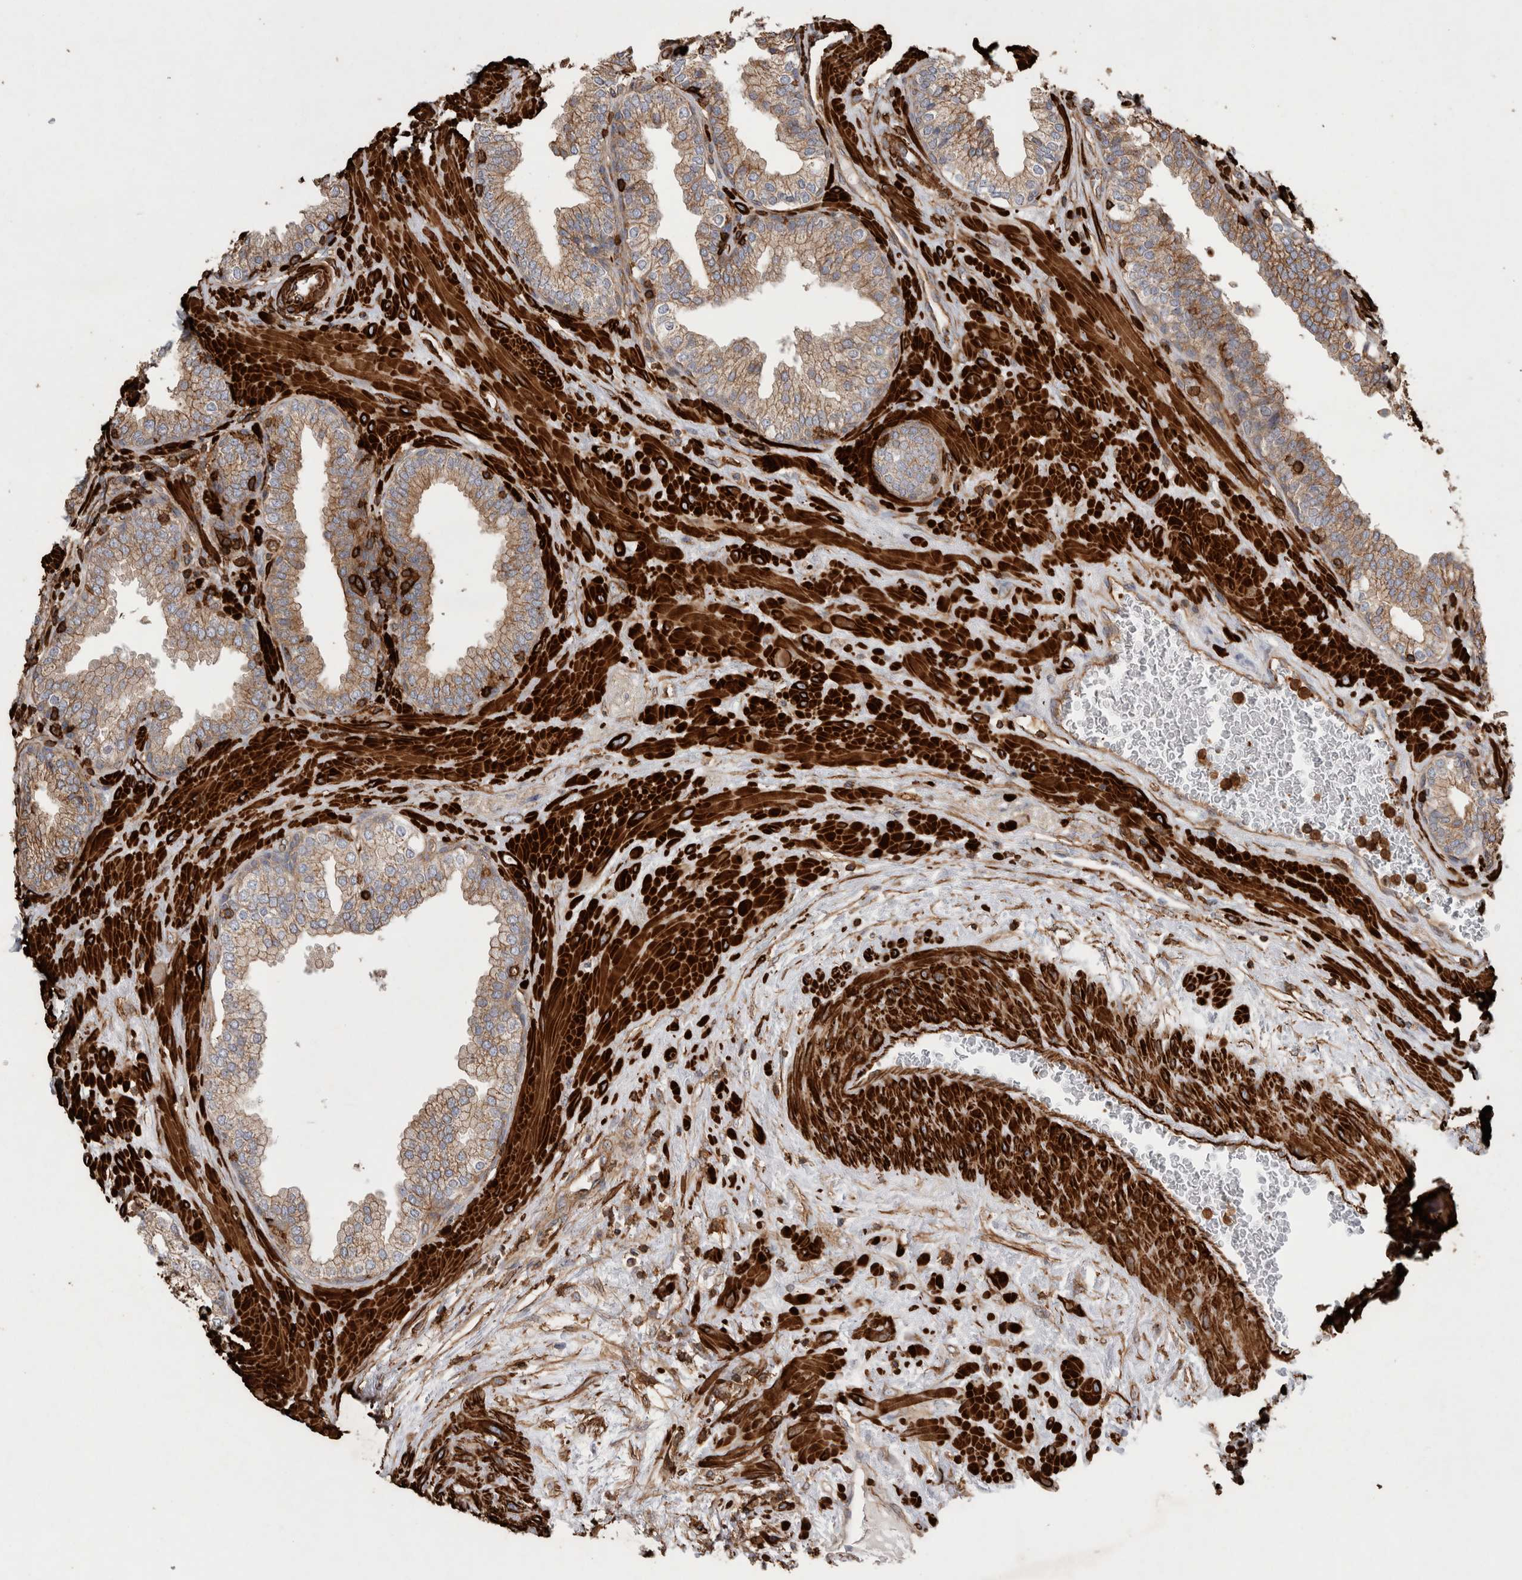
{"staining": {"intensity": "moderate", "quantity": "25%-75%", "location": "cytoplasmic/membranous"}, "tissue": "prostate", "cell_type": "Glandular cells", "image_type": "normal", "snomed": [{"axis": "morphology", "description": "Normal tissue, NOS"}, {"axis": "topography", "description": "Prostate"}], "caption": "Brown immunohistochemical staining in normal human prostate shows moderate cytoplasmic/membranous positivity in about 25%-75% of glandular cells.", "gene": "GPER1", "patient": {"sex": "male", "age": 51}}